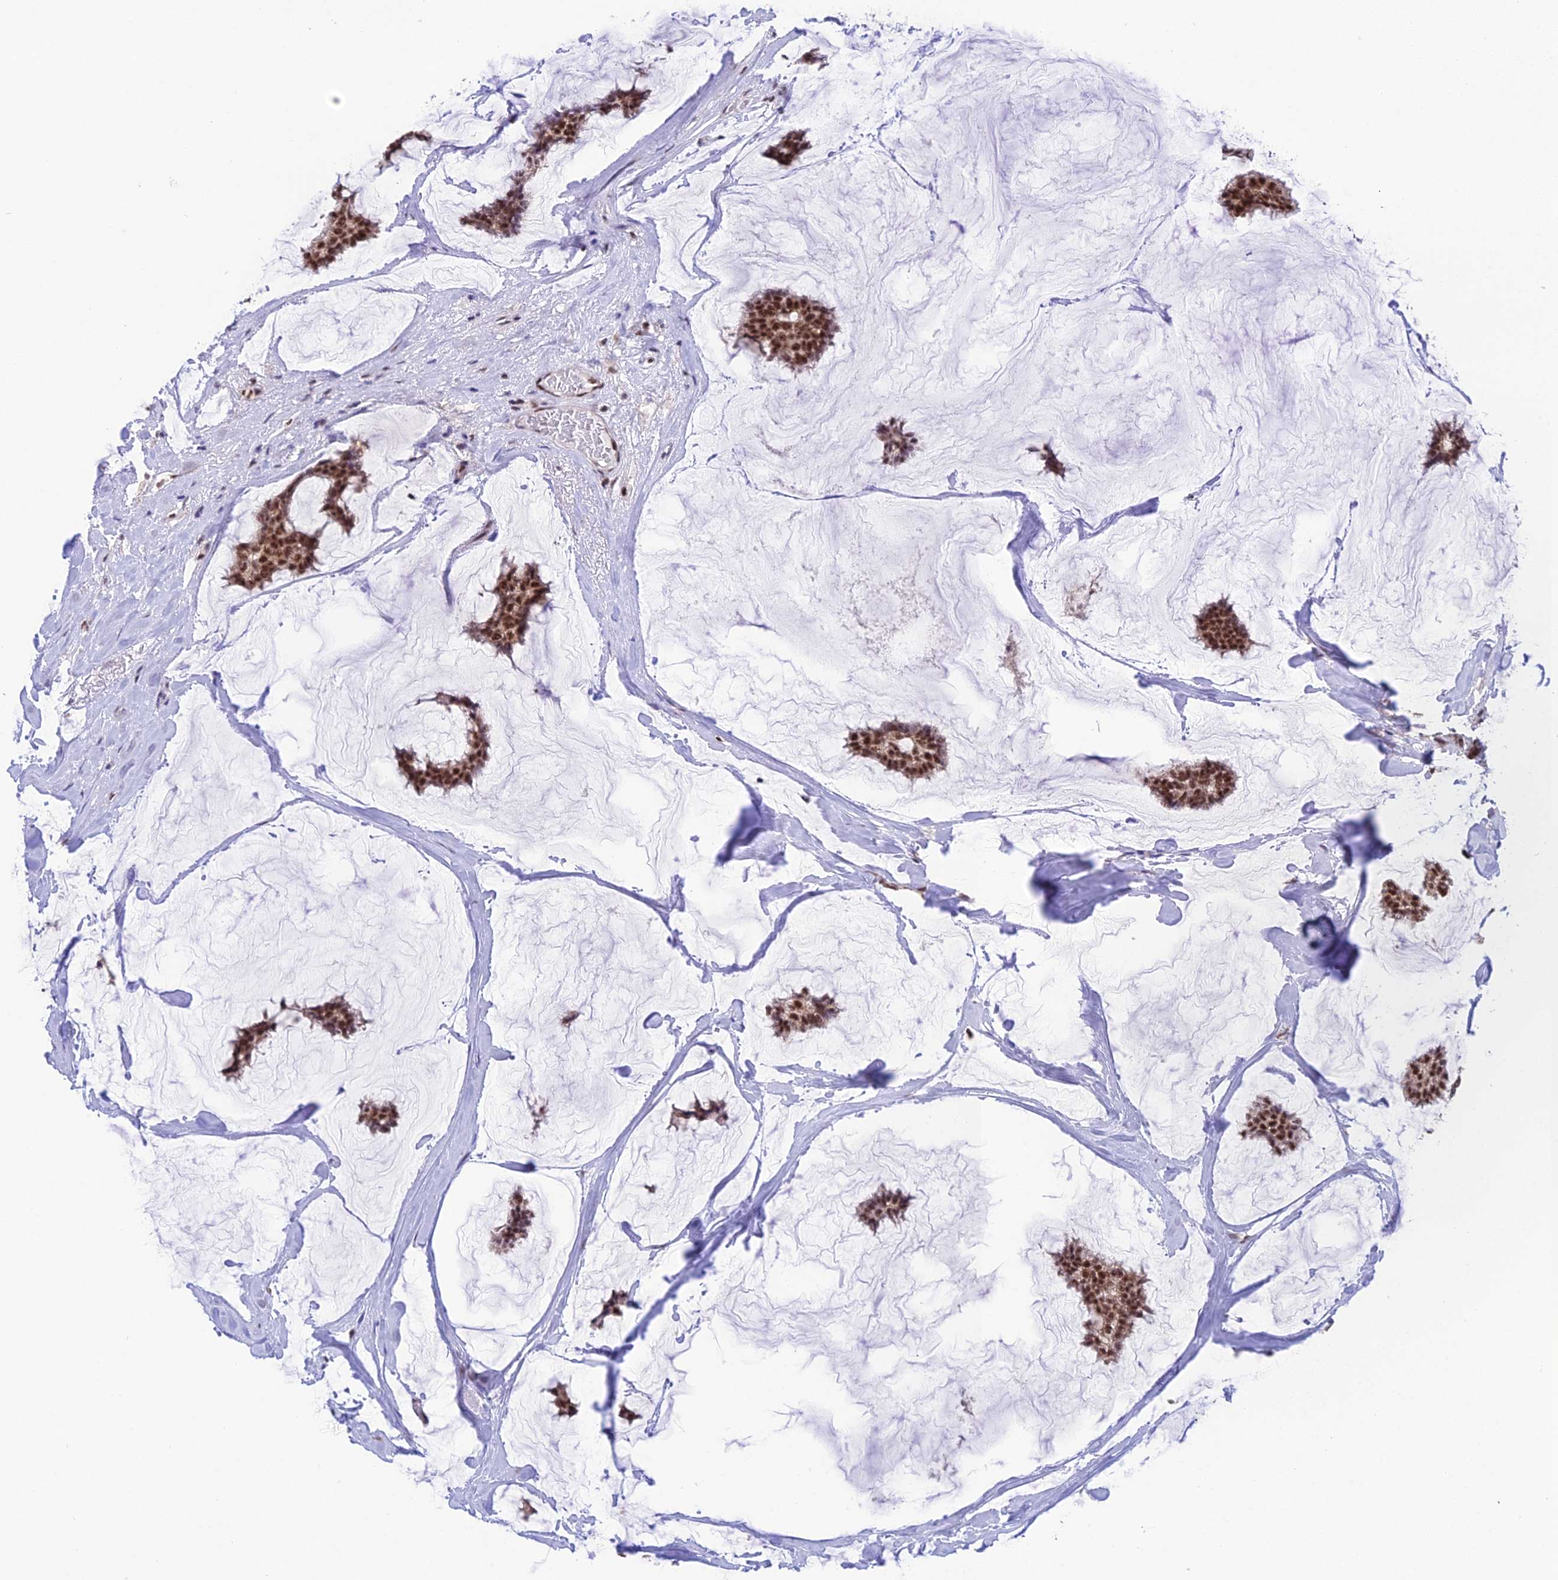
{"staining": {"intensity": "moderate", "quantity": ">75%", "location": "nuclear"}, "tissue": "breast cancer", "cell_type": "Tumor cells", "image_type": "cancer", "snomed": [{"axis": "morphology", "description": "Duct carcinoma"}, {"axis": "topography", "description": "Breast"}], "caption": "Tumor cells show moderate nuclear positivity in about >75% of cells in invasive ductal carcinoma (breast).", "gene": "THOC7", "patient": {"sex": "female", "age": 93}}